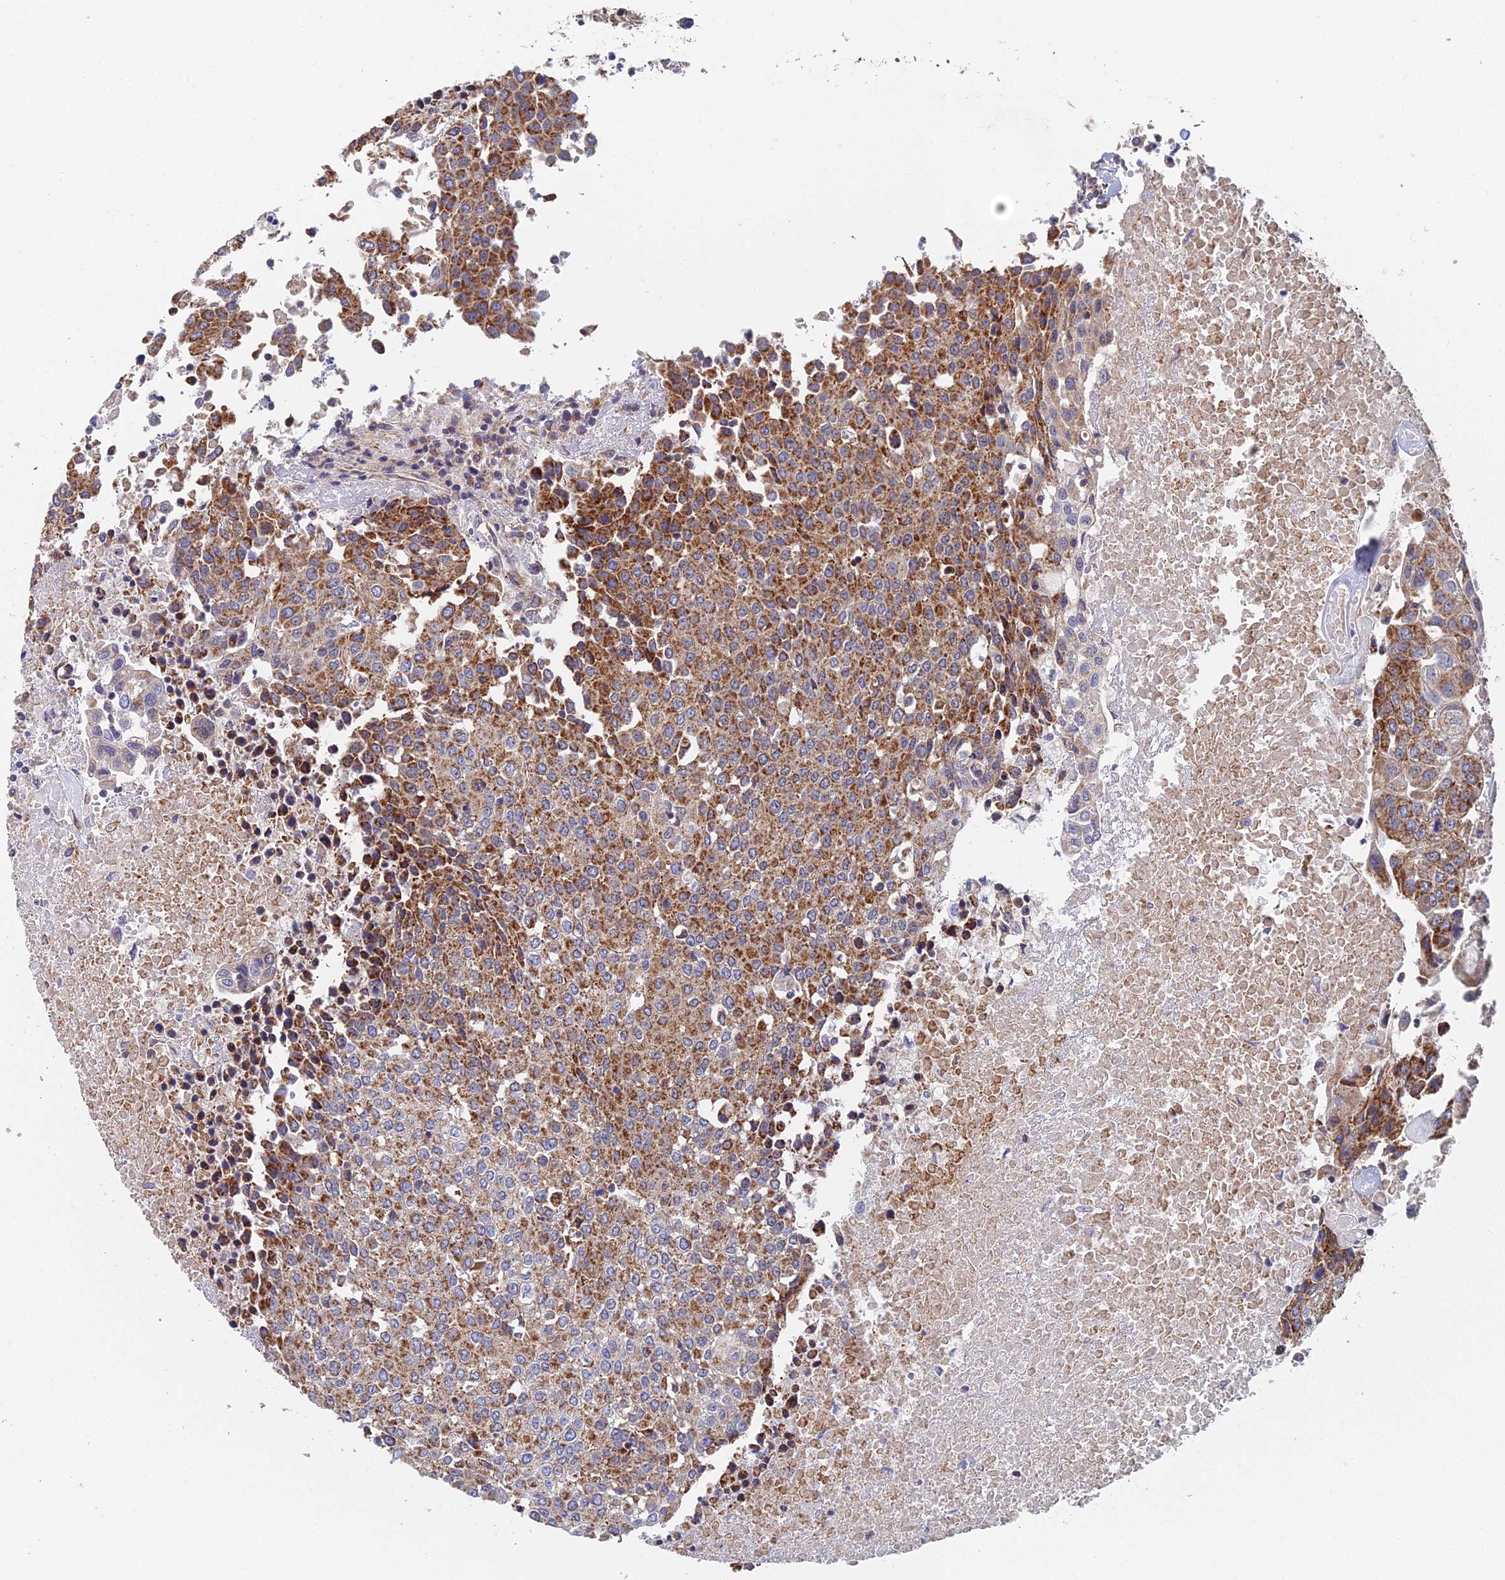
{"staining": {"intensity": "moderate", "quantity": ">75%", "location": "cytoplasmic/membranous"}, "tissue": "urothelial cancer", "cell_type": "Tumor cells", "image_type": "cancer", "snomed": [{"axis": "morphology", "description": "Urothelial carcinoma, High grade"}, {"axis": "topography", "description": "Urinary bladder"}], "caption": "Moderate cytoplasmic/membranous positivity is appreciated in about >75% of tumor cells in urothelial carcinoma (high-grade).", "gene": "ECSIT", "patient": {"sex": "female", "age": 85}}